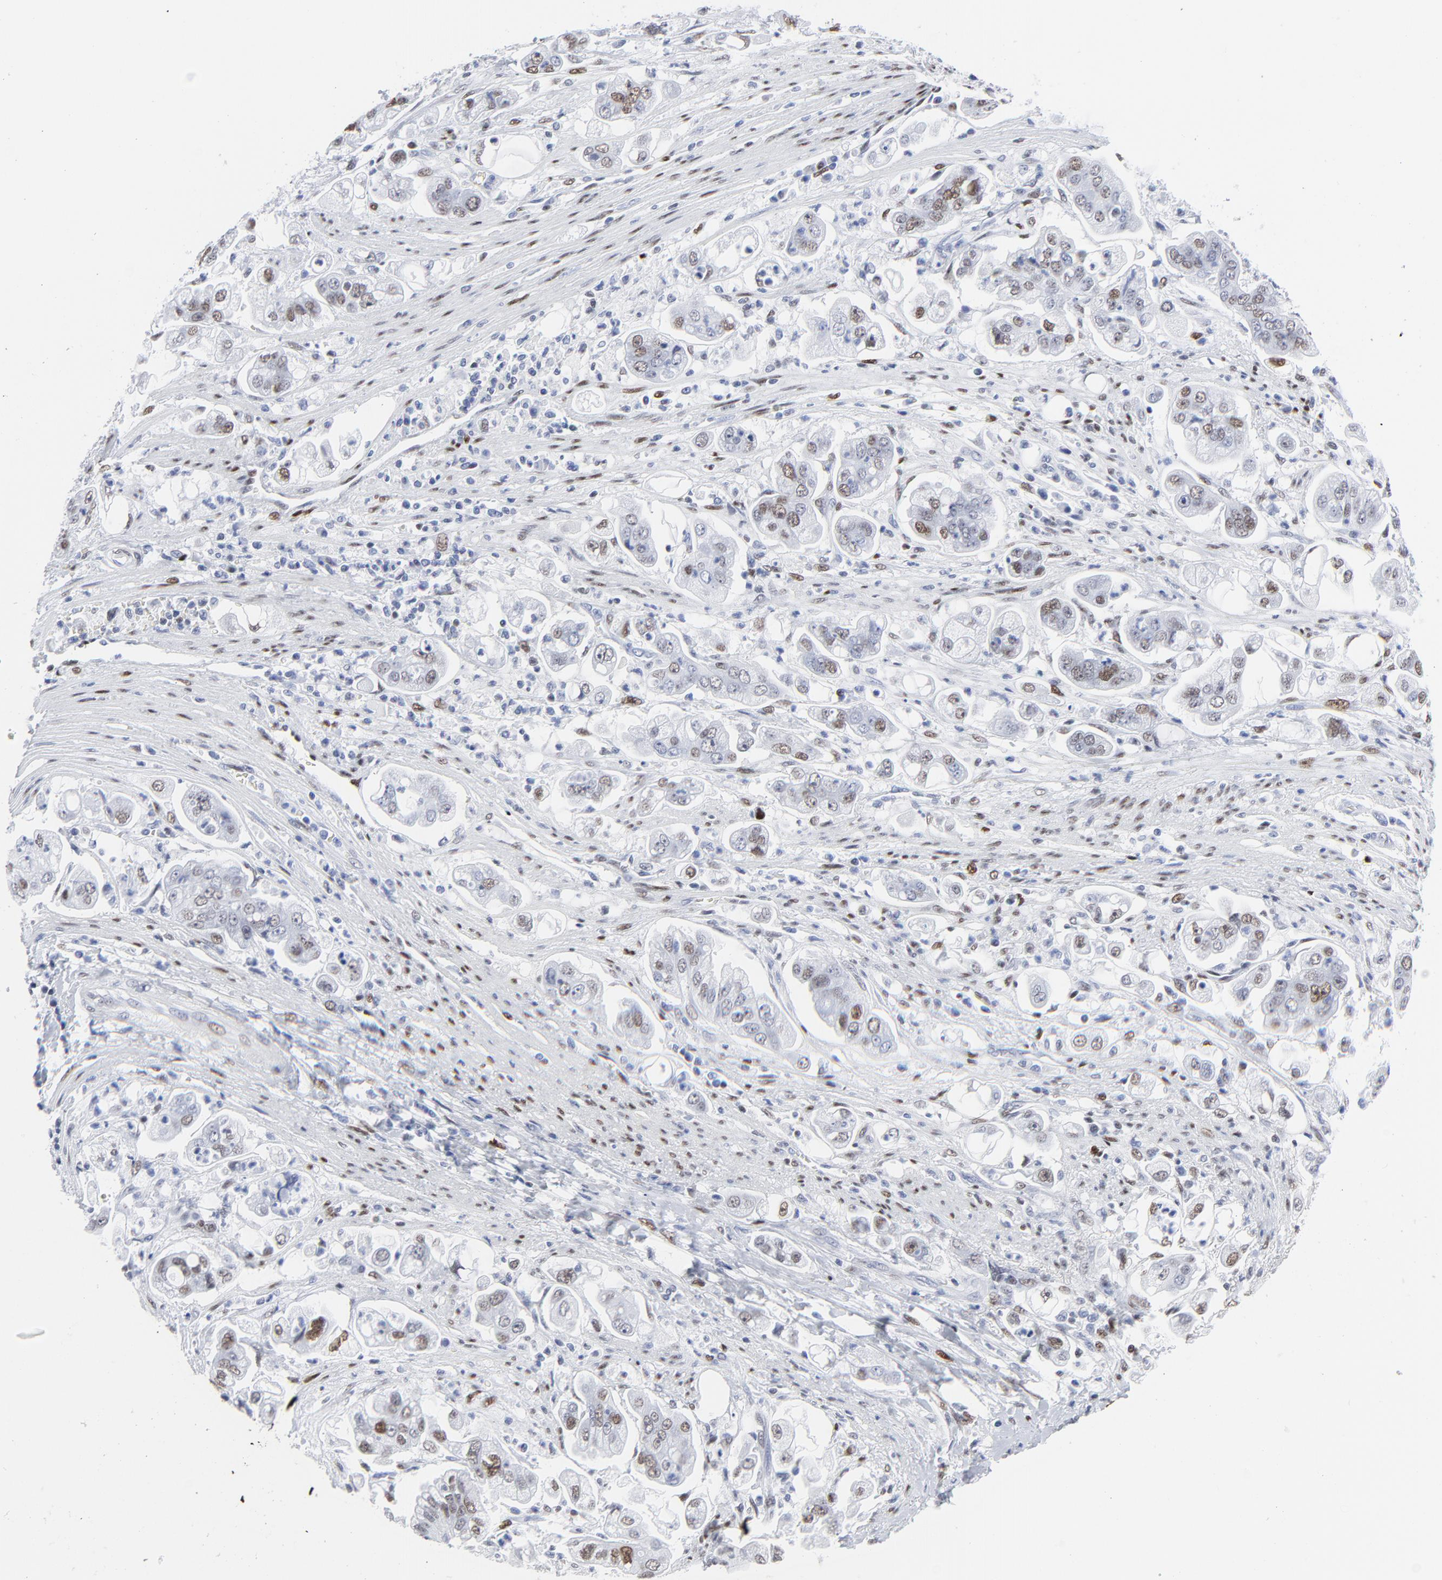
{"staining": {"intensity": "weak", "quantity": "25%-75%", "location": "nuclear"}, "tissue": "stomach cancer", "cell_type": "Tumor cells", "image_type": "cancer", "snomed": [{"axis": "morphology", "description": "Adenocarcinoma, NOS"}, {"axis": "topography", "description": "Stomach"}], "caption": "Stomach cancer stained with DAB immunohistochemistry (IHC) demonstrates low levels of weak nuclear expression in approximately 25%-75% of tumor cells.", "gene": "JUN", "patient": {"sex": "male", "age": 62}}